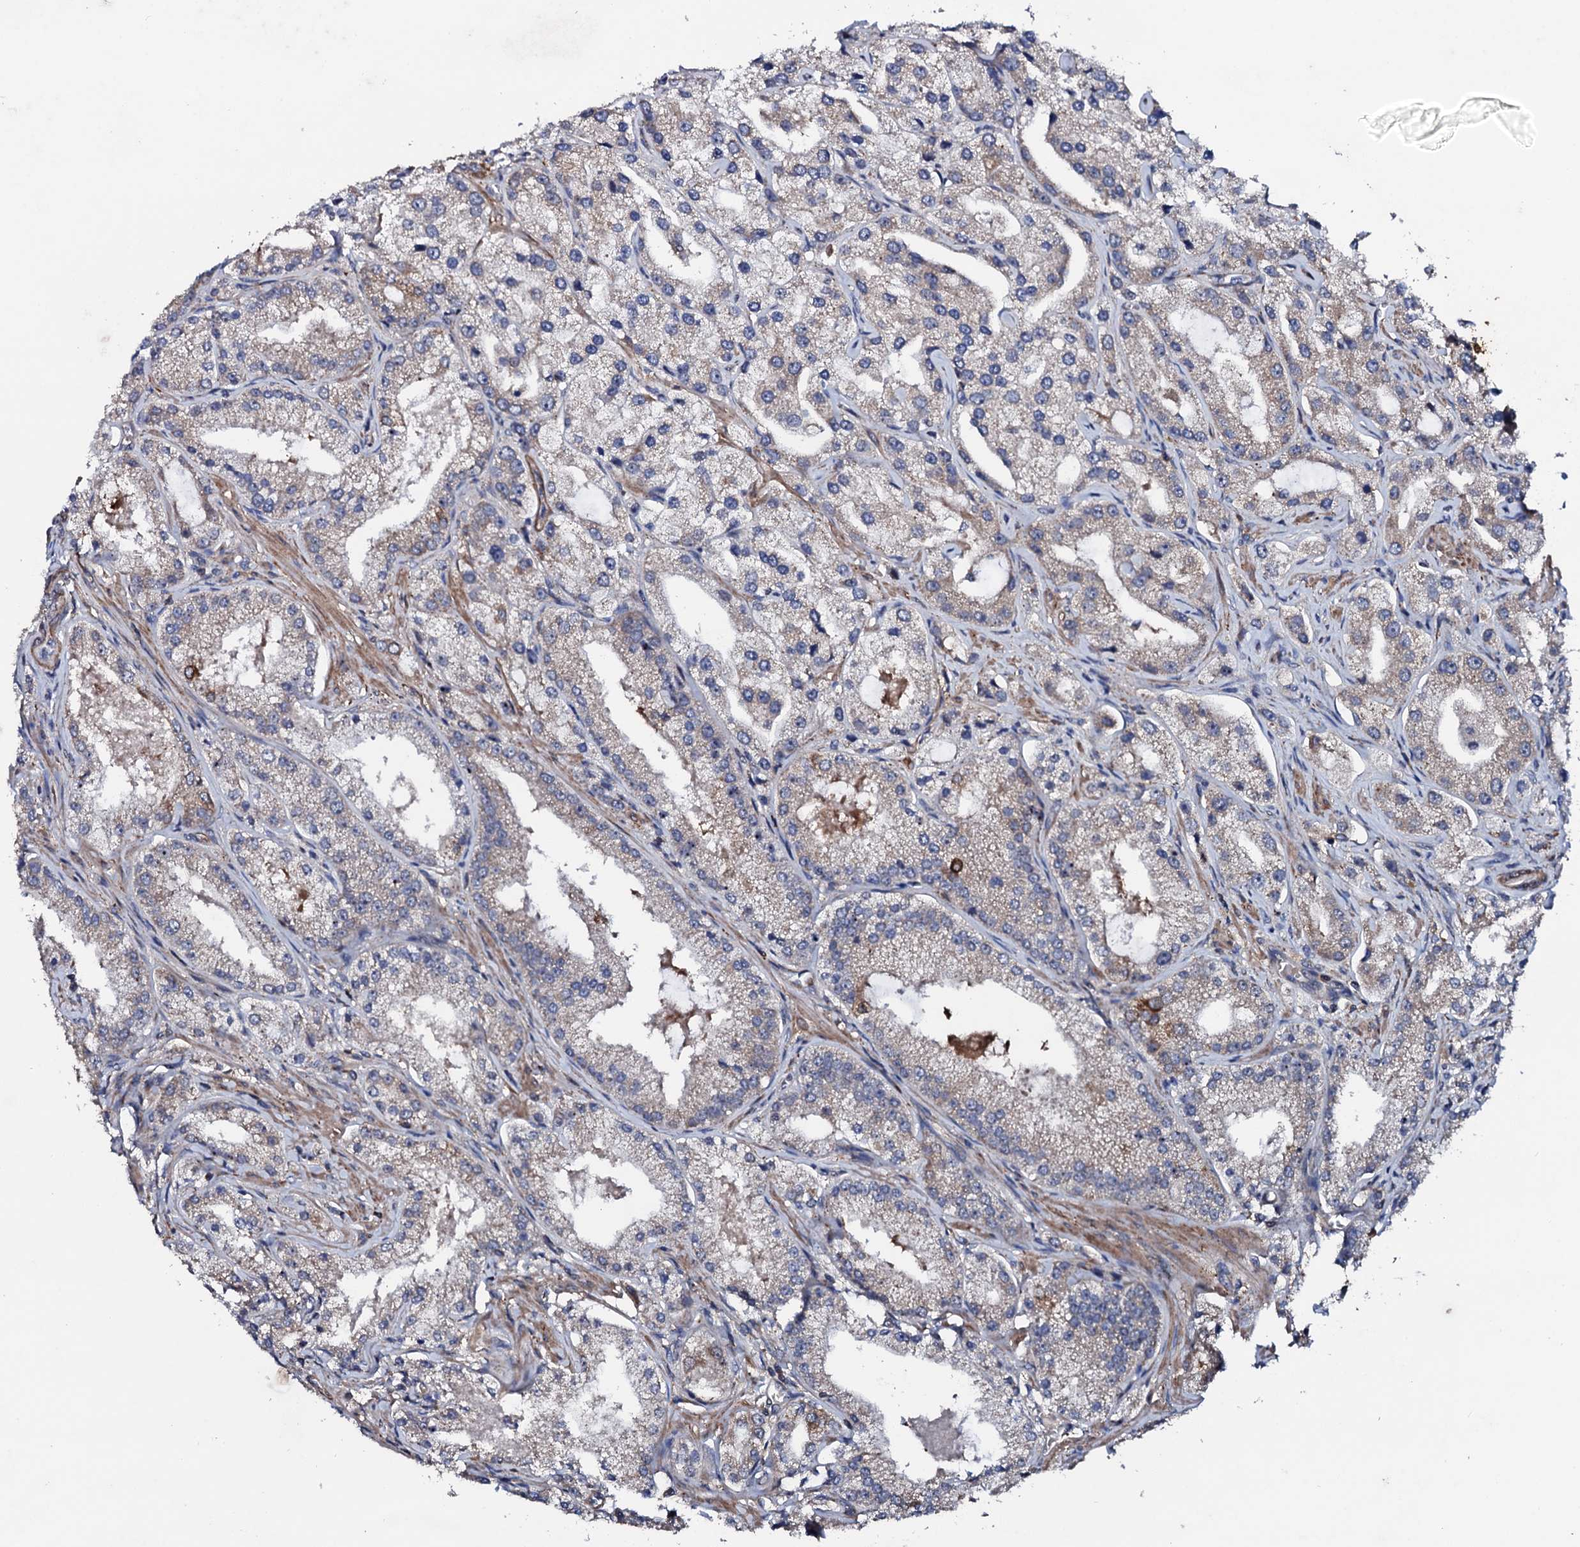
{"staining": {"intensity": "weak", "quantity": "<25%", "location": "cytoplasmic/membranous"}, "tissue": "prostate cancer", "cell_type": "Tumor cells", "image_type": "cancer", "snomed": [{"axis": "morphology", "description": "Adenocarcinoma, Low grade"}, {"axis": "topography", "description": "Prostate"}], "caption": "The immunohistochemistry image has no significant staining in tumor cells of prostate cancer (low-grade adenocarcinoma) tissue. (IHC, brightfield microscopy, high magnification).", "gene": "GTPBP4", "patient": {"sex": "male", "age": 69}}